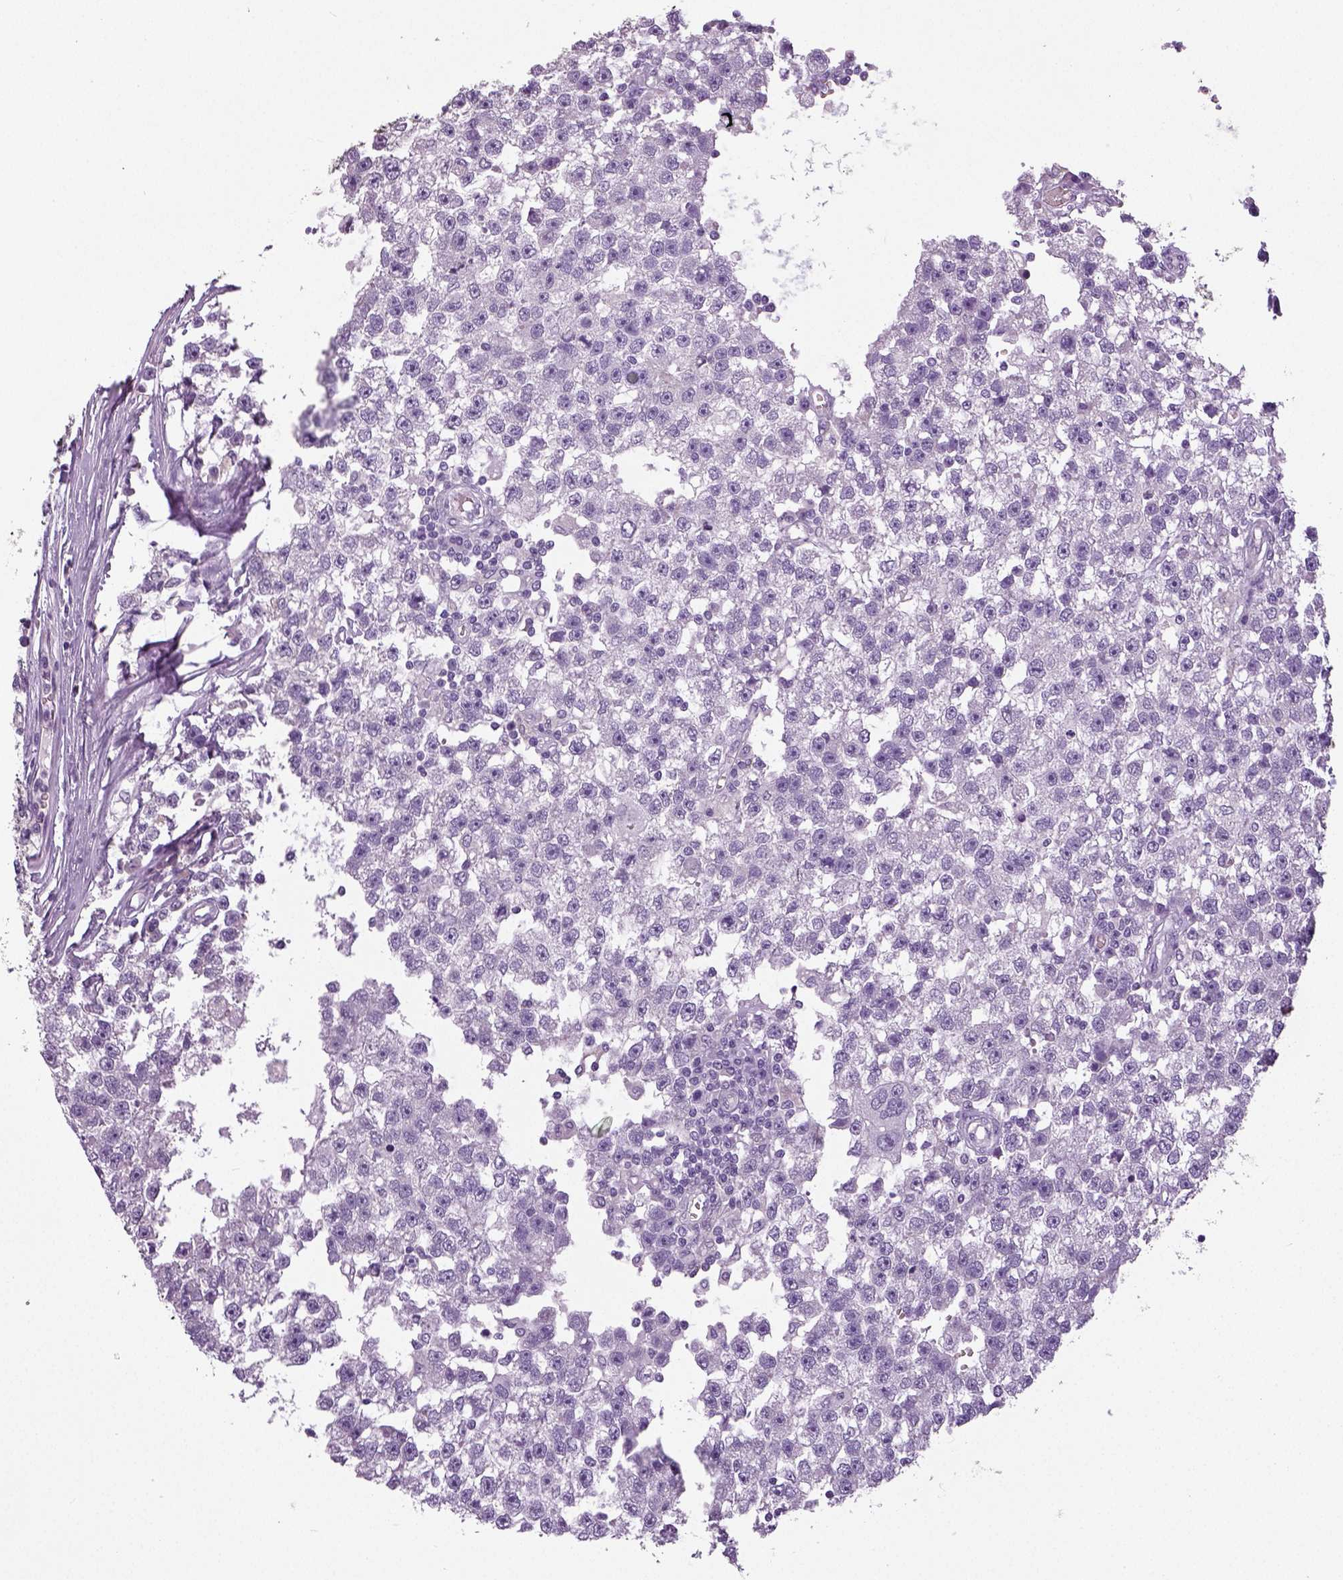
{"staining": {"intensity": "negative", "quantity": "none", "location": "none"}, "tissue": "testis cancer", "cell_type": "Tumor cells", "image_type": "cancer", "snomed": [{"axis": "morphology", "description": "Seminoma, NOS"}, {"axis": "topography", "description": "Testis"}], "caption": "Tumor cells are negative for brown protein staining in seminoma (testis).", "gene": "NECAB2", "patient": {"sex": "male", "age": 34}}